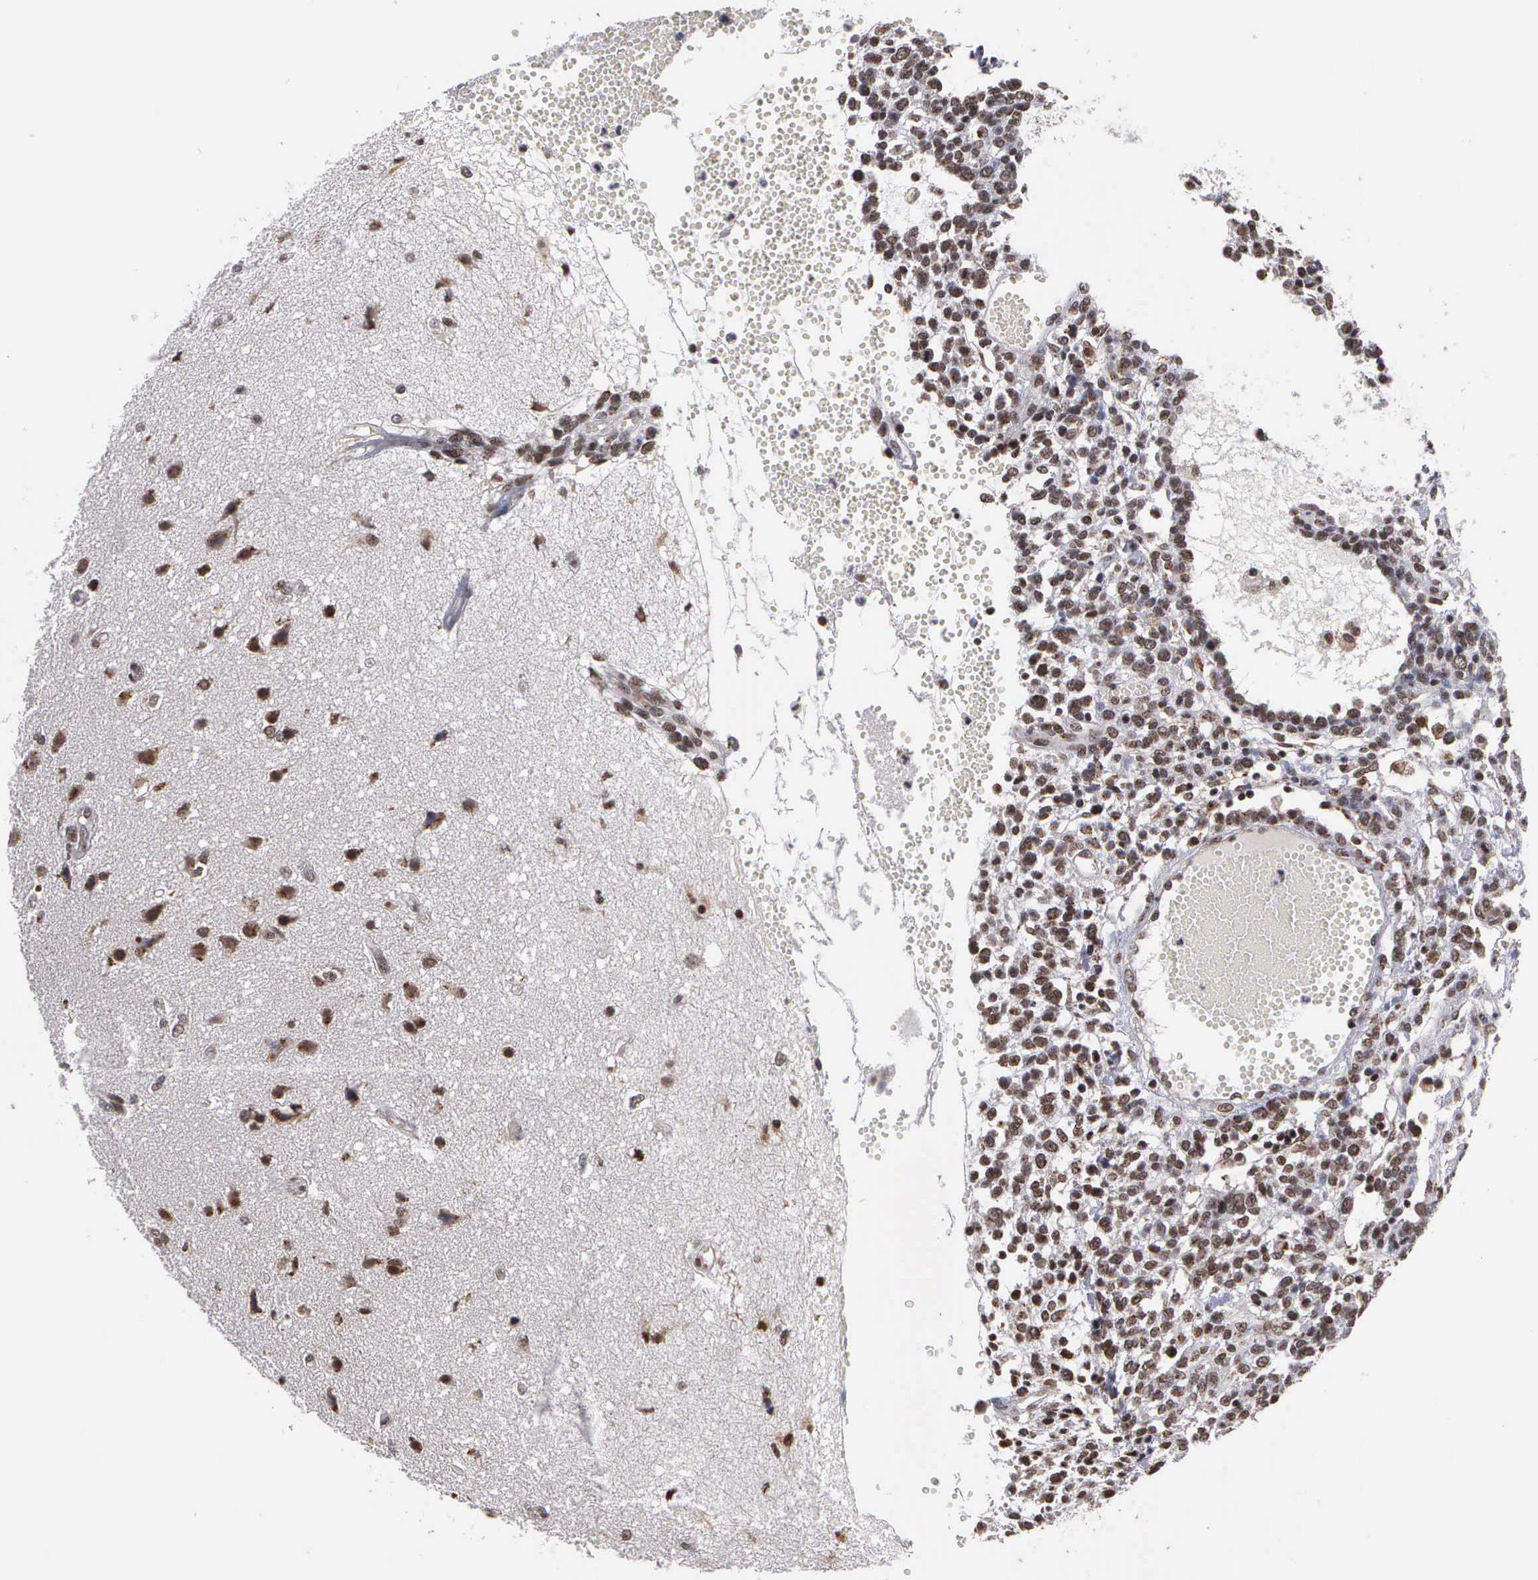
{"staining": {"intensity": "moderate", "quantity": ">75%", "location": "nuclear"}, "tissue": "glioma", "cell_type": "Tumor cells", "image_type": "cancer", "snomed": [{"axis": "morphology", "description": "Glioma, malignant, High grade"}, {"axis": "topography", "description": "Brain"}], "caption": "IHC photomicrograph of neoplastic tissue: malignant high-grade glioma stained using IHC demonstrates medium levels of moderate protein expression localized specifically in the nuclear of tumor cells, appearing as a nuclear brown color.", "gene": "GTF2A1", "patient": {"sex": "male", "age": 66}}